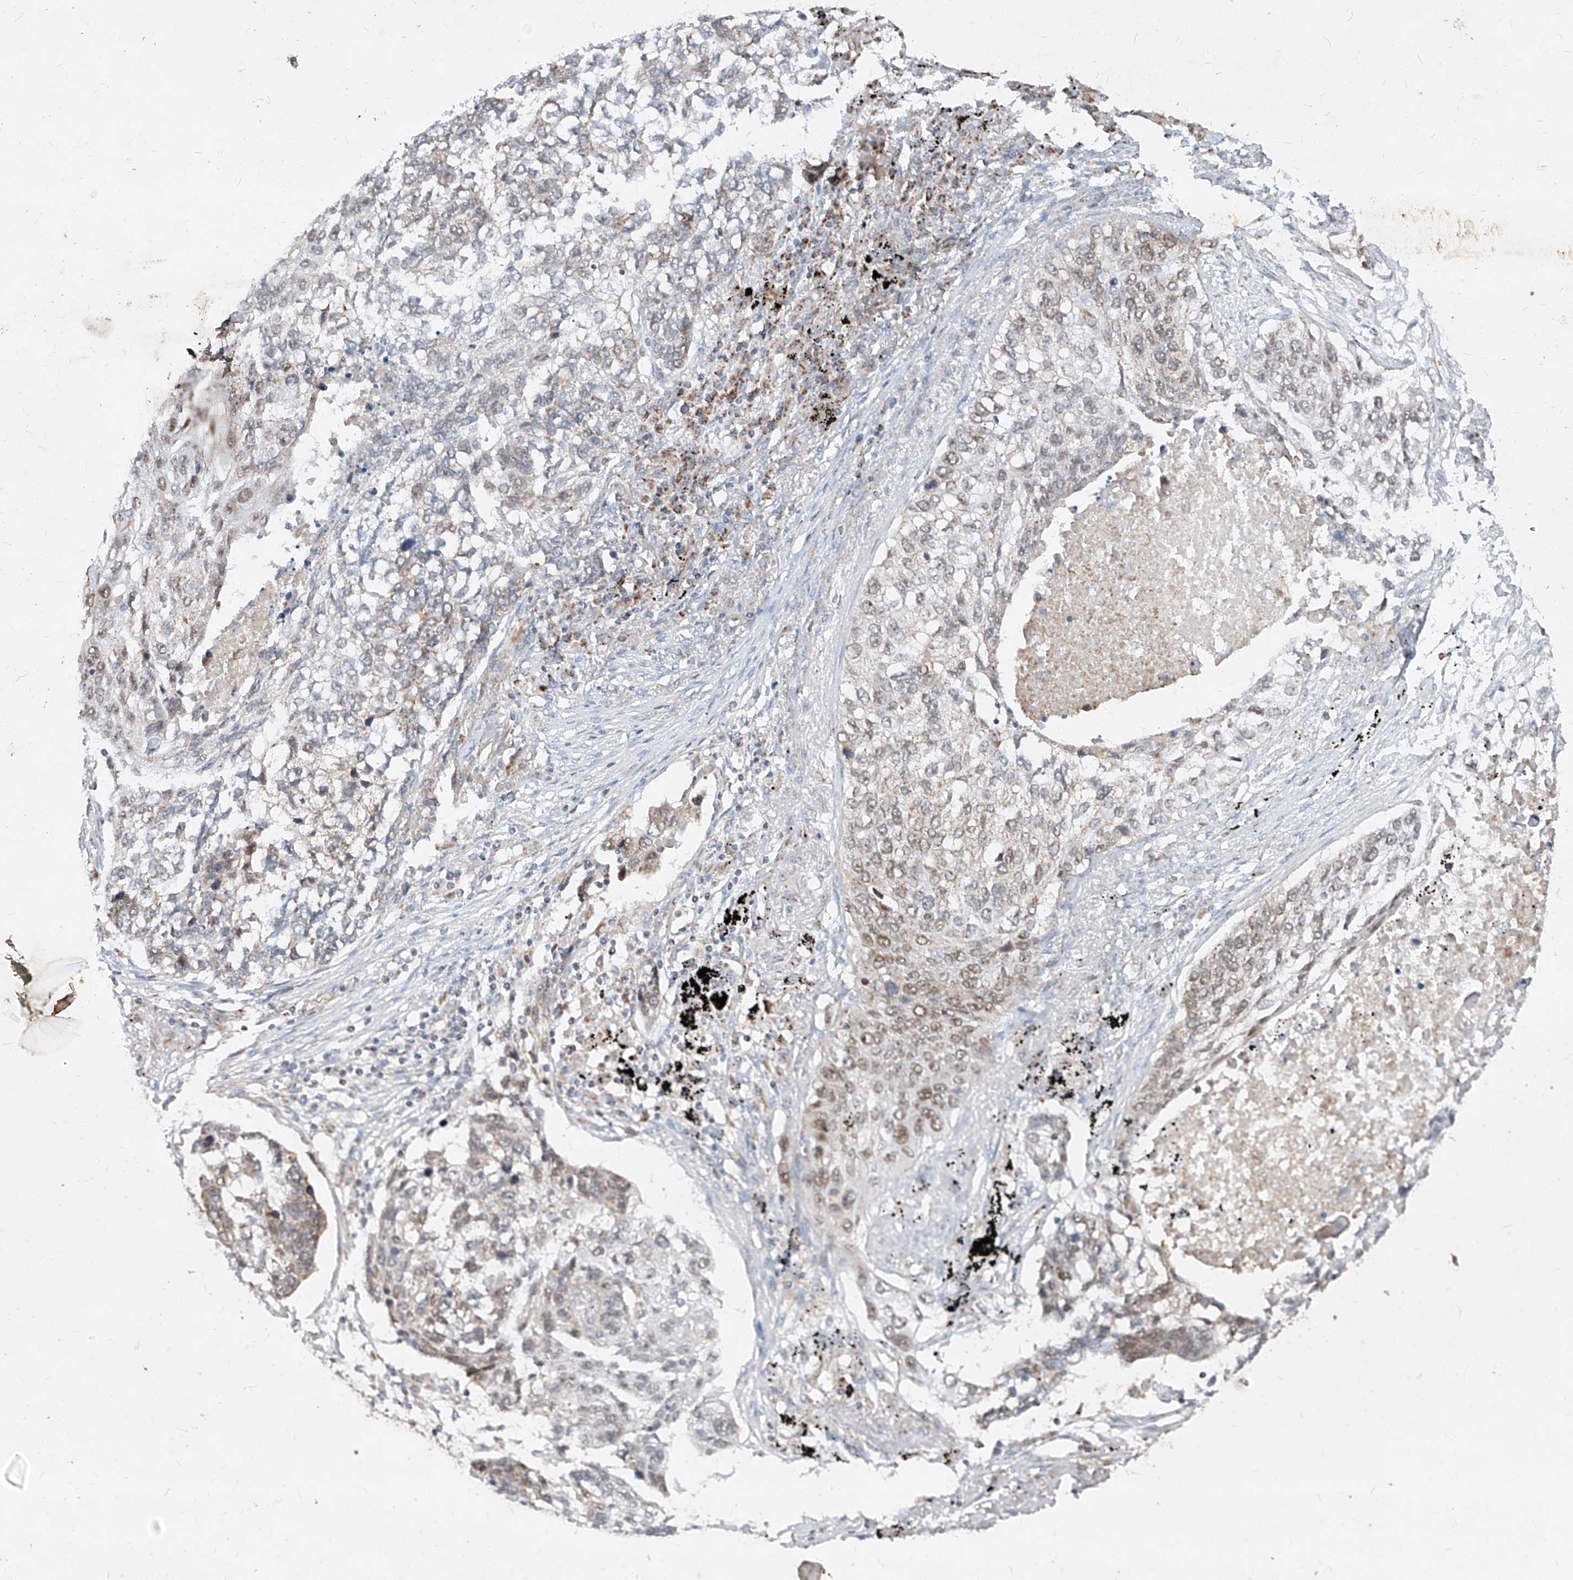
{"staining": {"intensity": "moderate", "quantity": "25%-75%", "location": "nuclear"}, "tissue": "lung cancer", "cell_type": "Tumor cells", "image_type": "cancer", "snomed": [{"axis": "morphology", "description": "Squamous cell carcinoma, NOS"}, {"axis": "topography", "description": "Lung"}], "caption": "Protein staining by immunohistochemistry (IHC) displays moderate nuclear staining in approximately 25%-75% of tumor cells in lung cancer (squamous cell carcinoma). The staining was performed using DAB (3,3'-diaminobenzidine) to visualize the protein expression in brown, while the nuclei were stained in blue with hematoxylin (Magnification: 20x).", "gene": "NDUFB3", "patient": {"sex": "female", "age": 63}}